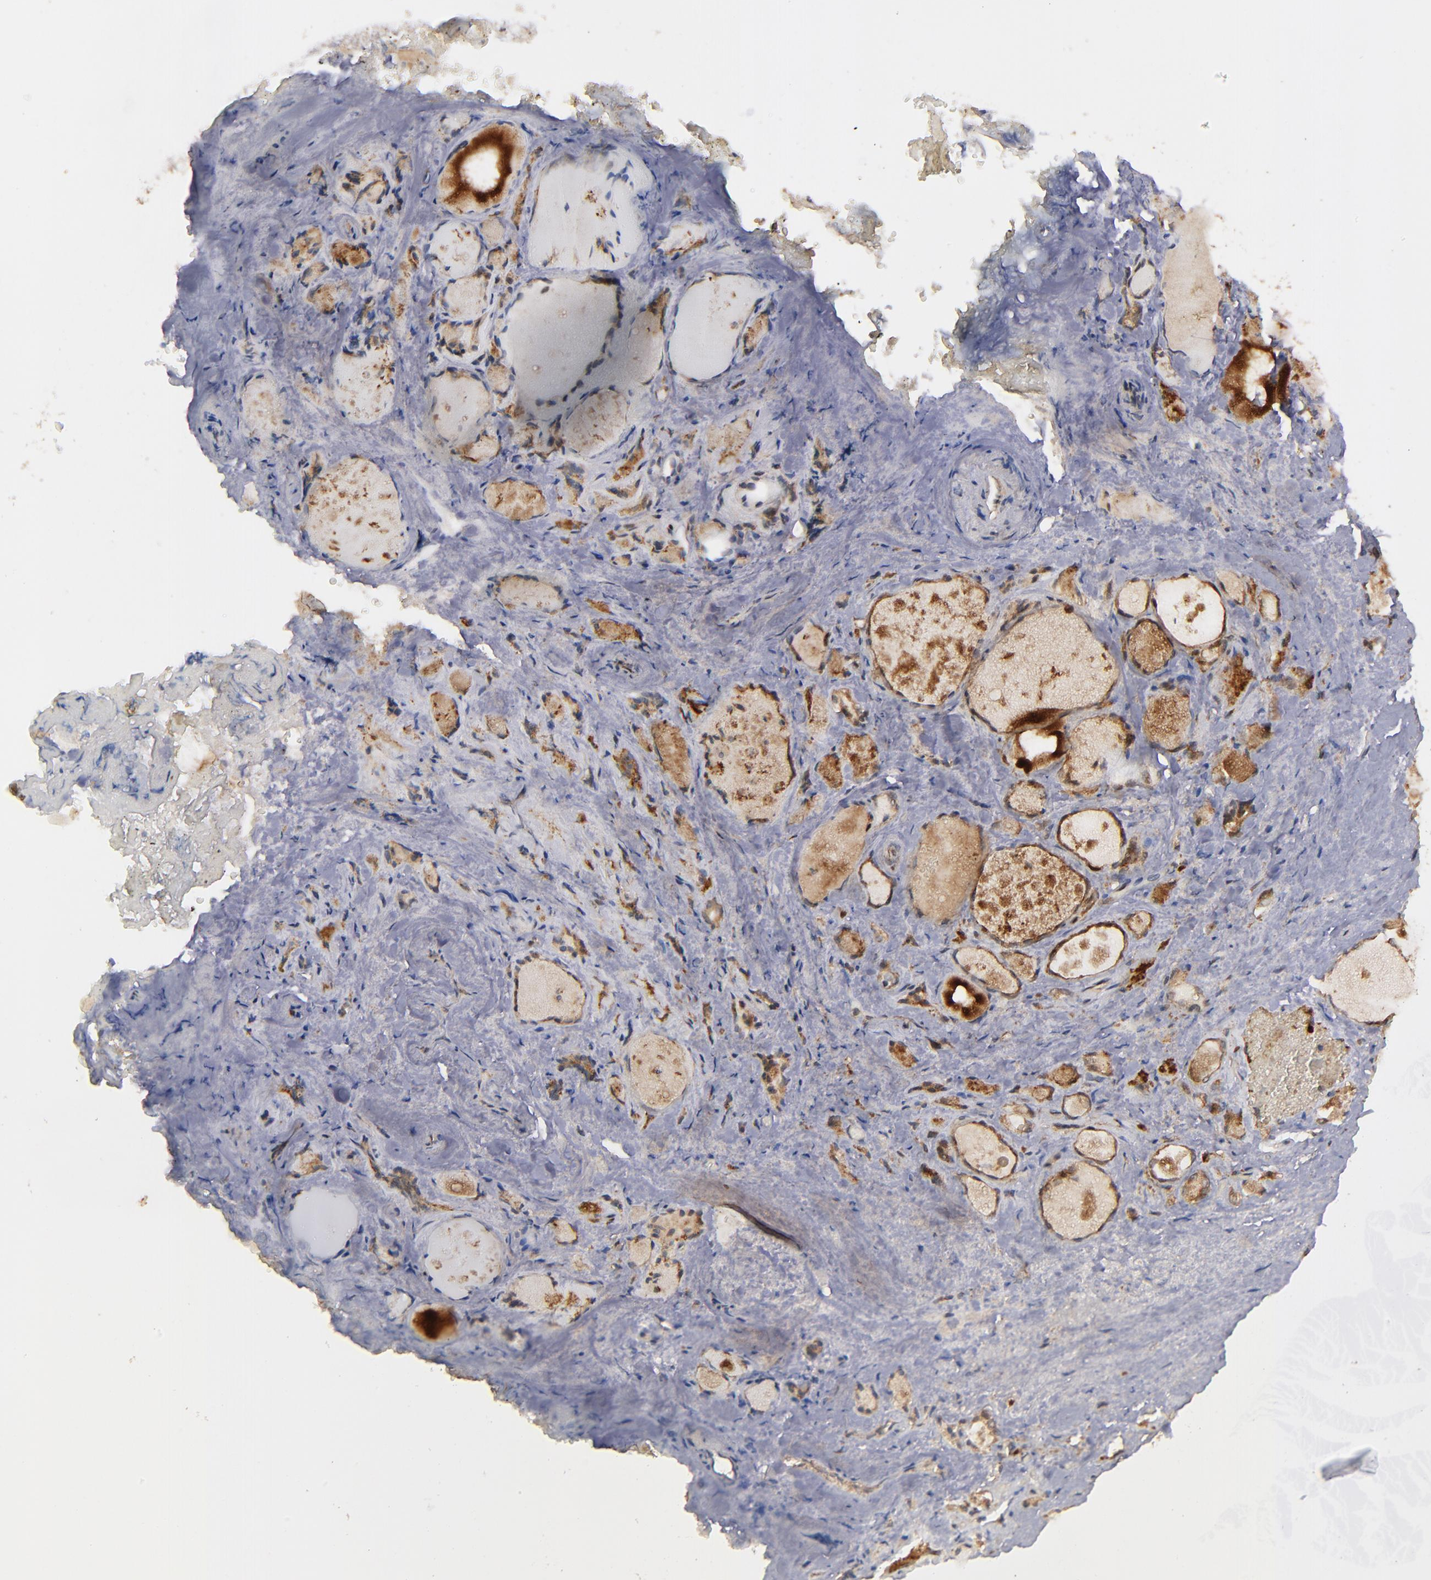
{"staining": {"intensity": "moderate", "quantity": ">75%", "location": "cytoplasmic/membranous"}, "tissue": "thyroid gland", "cell_type": "Glandular cells", "image_type": "normal", "snomed": [{"axis": "morphology", "description": "Normal tissue, NOS"}, {"axis": "topography", "description": "Thyroid gland"}], "caption": "Brown immunohistochemical staining in normal human thyroid gland shows moderate cytoplasmic/membranous positivity in approximately >75% of glandular cells.", "gene": "BDKRB1", "patient": {"sex": "female", "age": 75}}